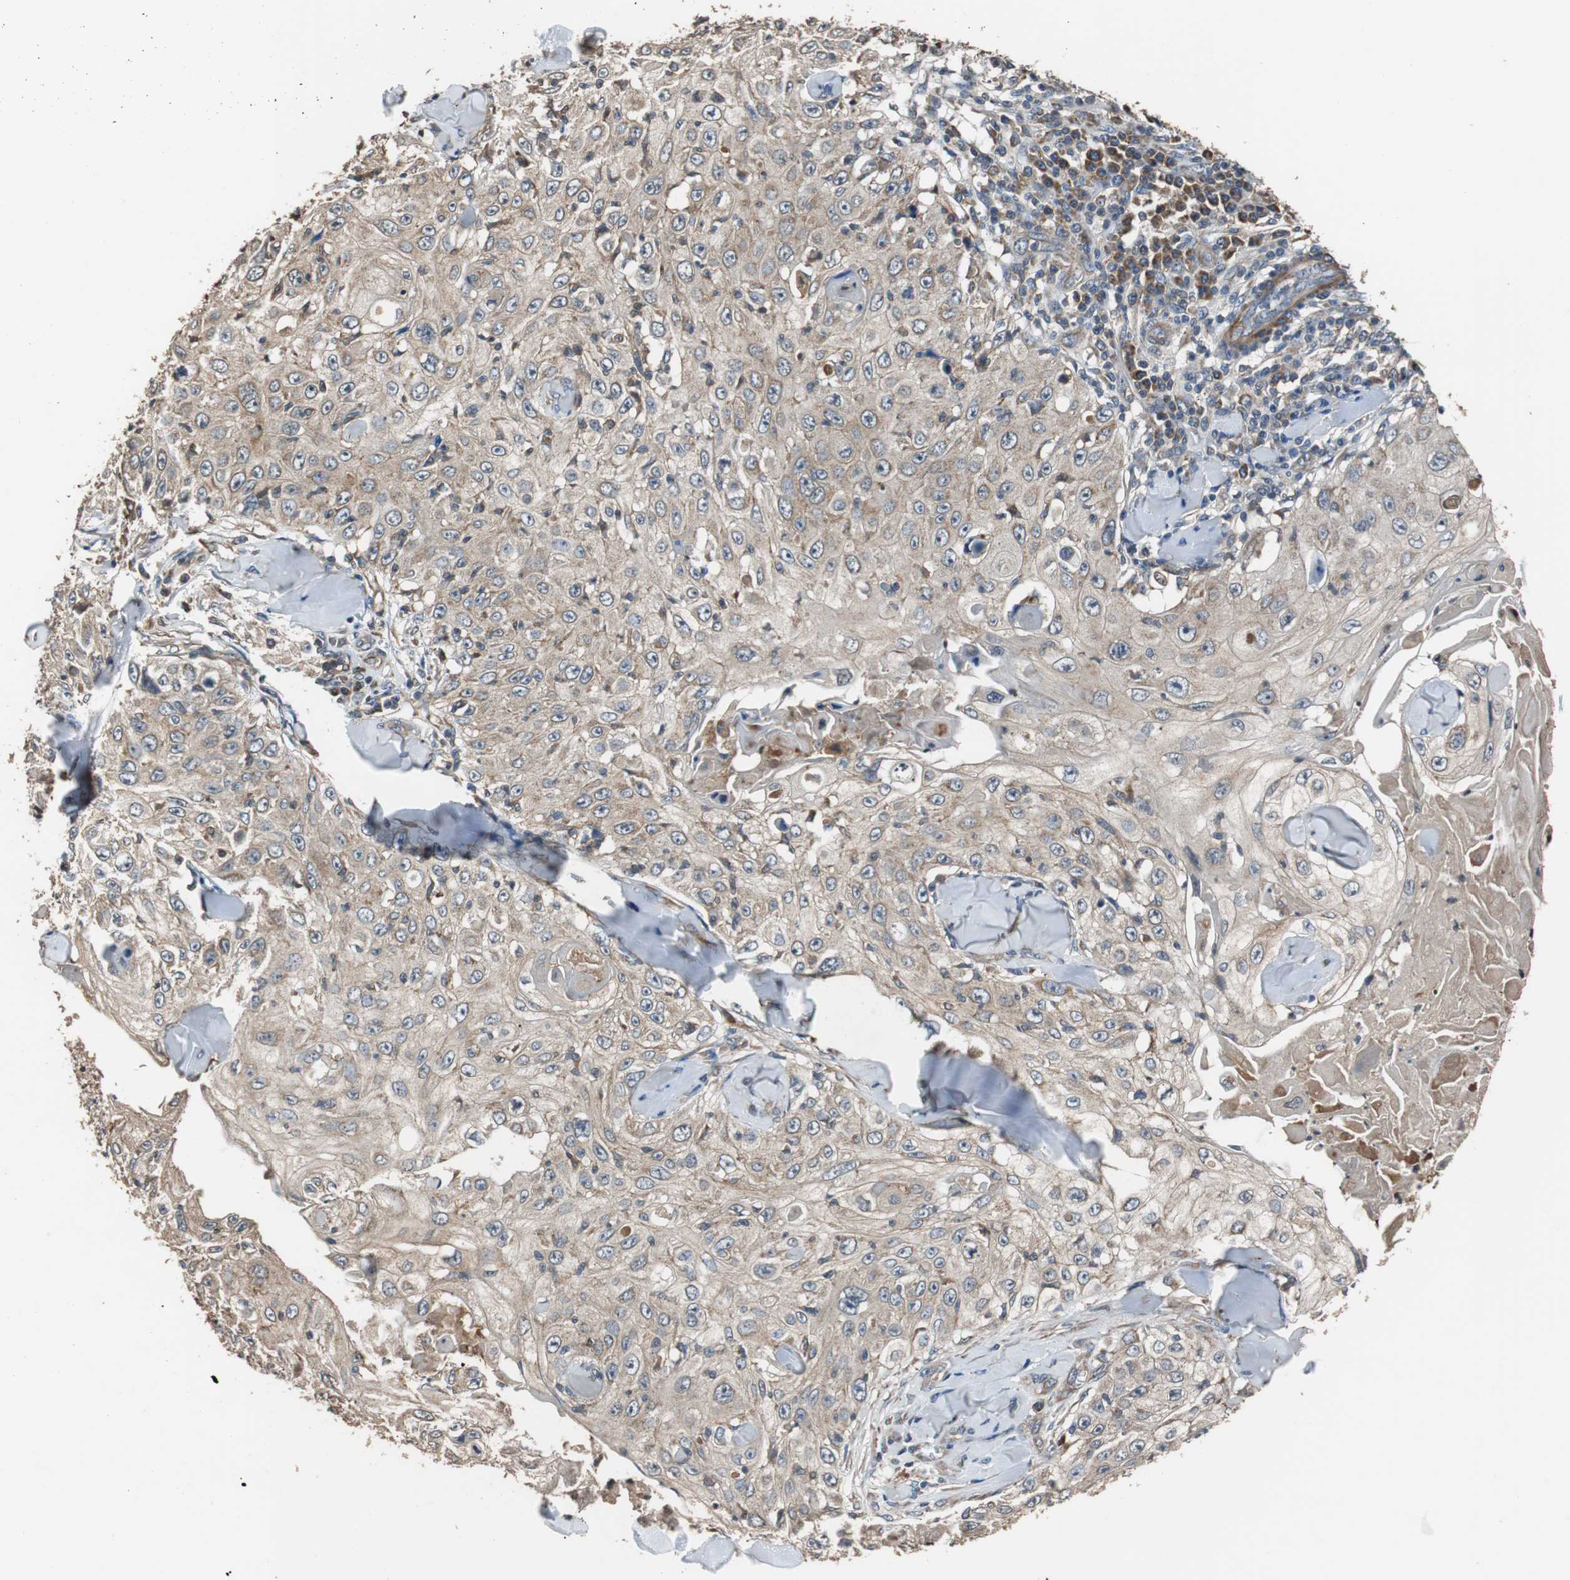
{"staining": {"intensity": "weak", "quantity": ">75%", "location": "cytoplasmic/membranous"}, "tissue": "skin cancer", "cell_type": "Tumor cells", "image_type": "cancer", "snomed": [{"axis": "morphology", "description": "Squamous cell carcinoma, NOS"}, {"axis": "topography", "description": "Skin"}], "caption": "Skin cancer stained with a brown dye displays weak cytoplasmic/membranous positive staining in approximately >75% of tumor cells.", "gene": "PITRM1", "patient": {"sex": "male", "age": 86}}